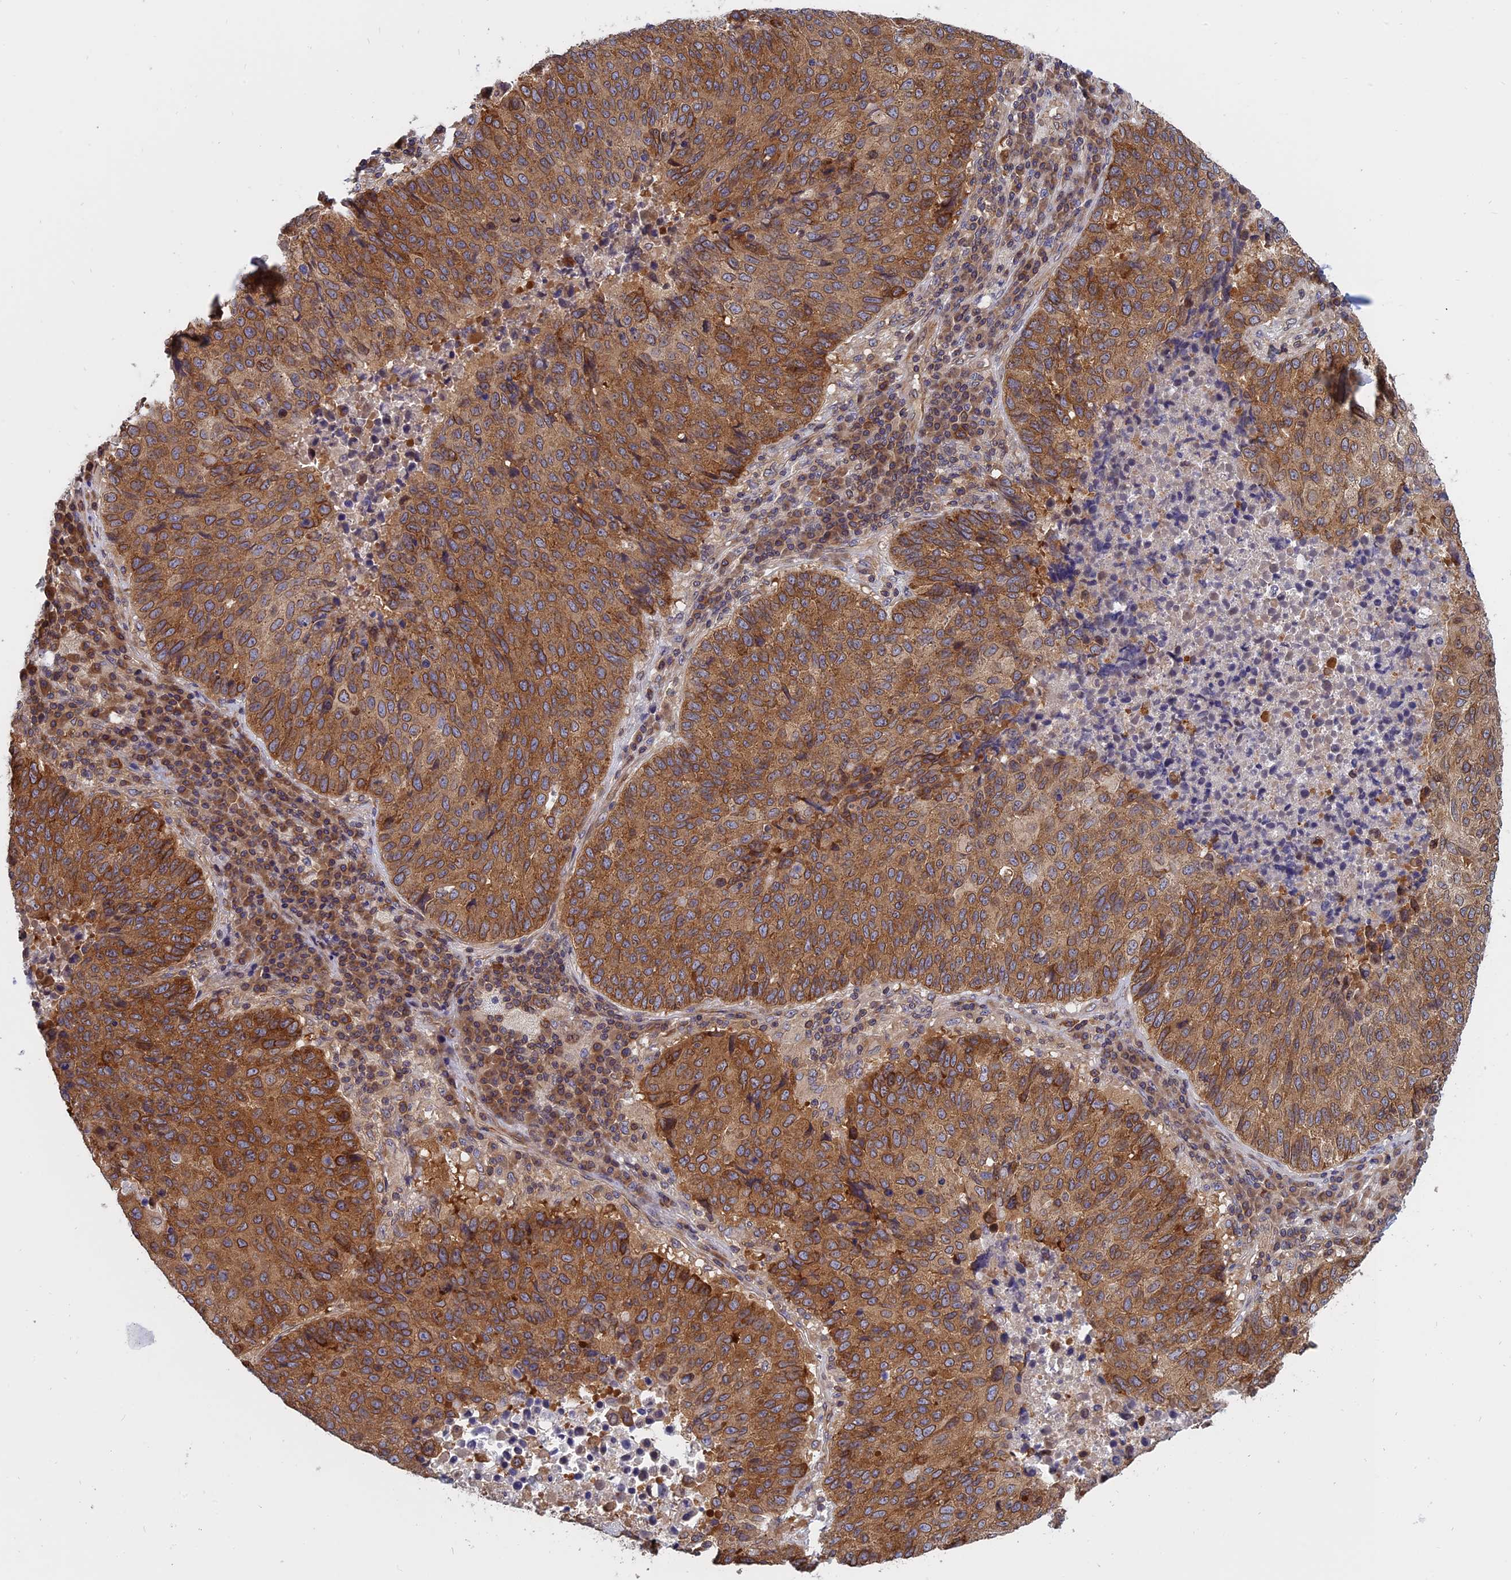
{"staining": {"intensity": "moderate", "quantity": ">75%", "location": "cytoplasmic/membranous"}, "tissue": "lung cancer", "cell_type": "Tumor cells", "image_type": "cancer", "snomed": [{"axis": "morphology", "description": "Squamous cell carcinoma, NOS"}, {"axis": "topography", "description": "Lung"}], "caption": "A medium amount of moderate cytoplasmic/membranous expression is present in about >75% of tumor cells in squamous cell carcinoma (lung) tissue.", "gene": "NAA10", "patient": {"sex": "male", "age": 73}}